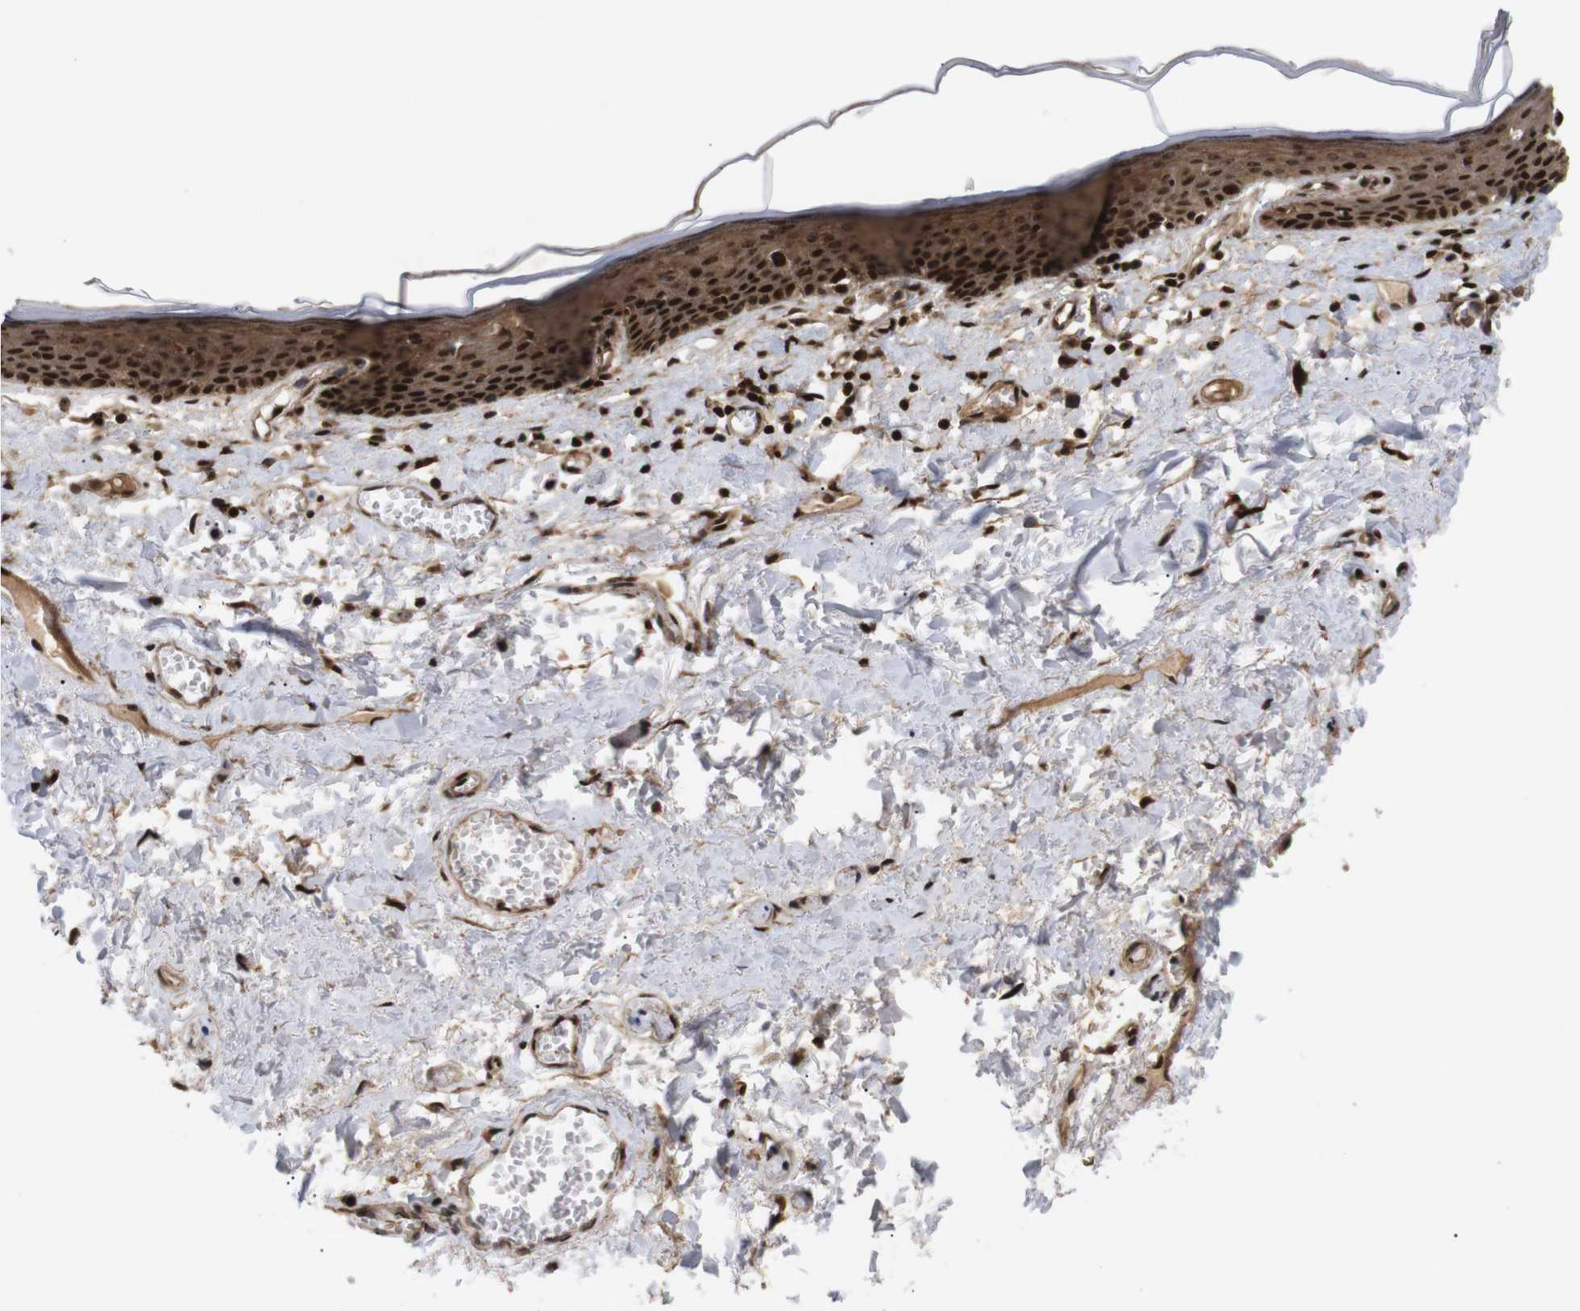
{"staining": {"intensity": "strong", "quantity": ">75%", "location": "cytoplasmic/membranous,nuclear"}, "tissue": "skin", "cell_type": "Epidermal cells", "image_type": "normal", "snomed": [{"axis": "morphology", "description": "Normal tissue, NOS"}, {"axis": "topography", "description": "Vulva"}], "caption": "Immunohistochemistry micrograph of normal human skin stained for a protein (brown), which demonstrates high levels of strong cytoplasmic/membranous,nuclear positivity in approximately >75% of epidermal cells.", "gene": "KIF23", "patient": {"sex": "female", "age": 54}}